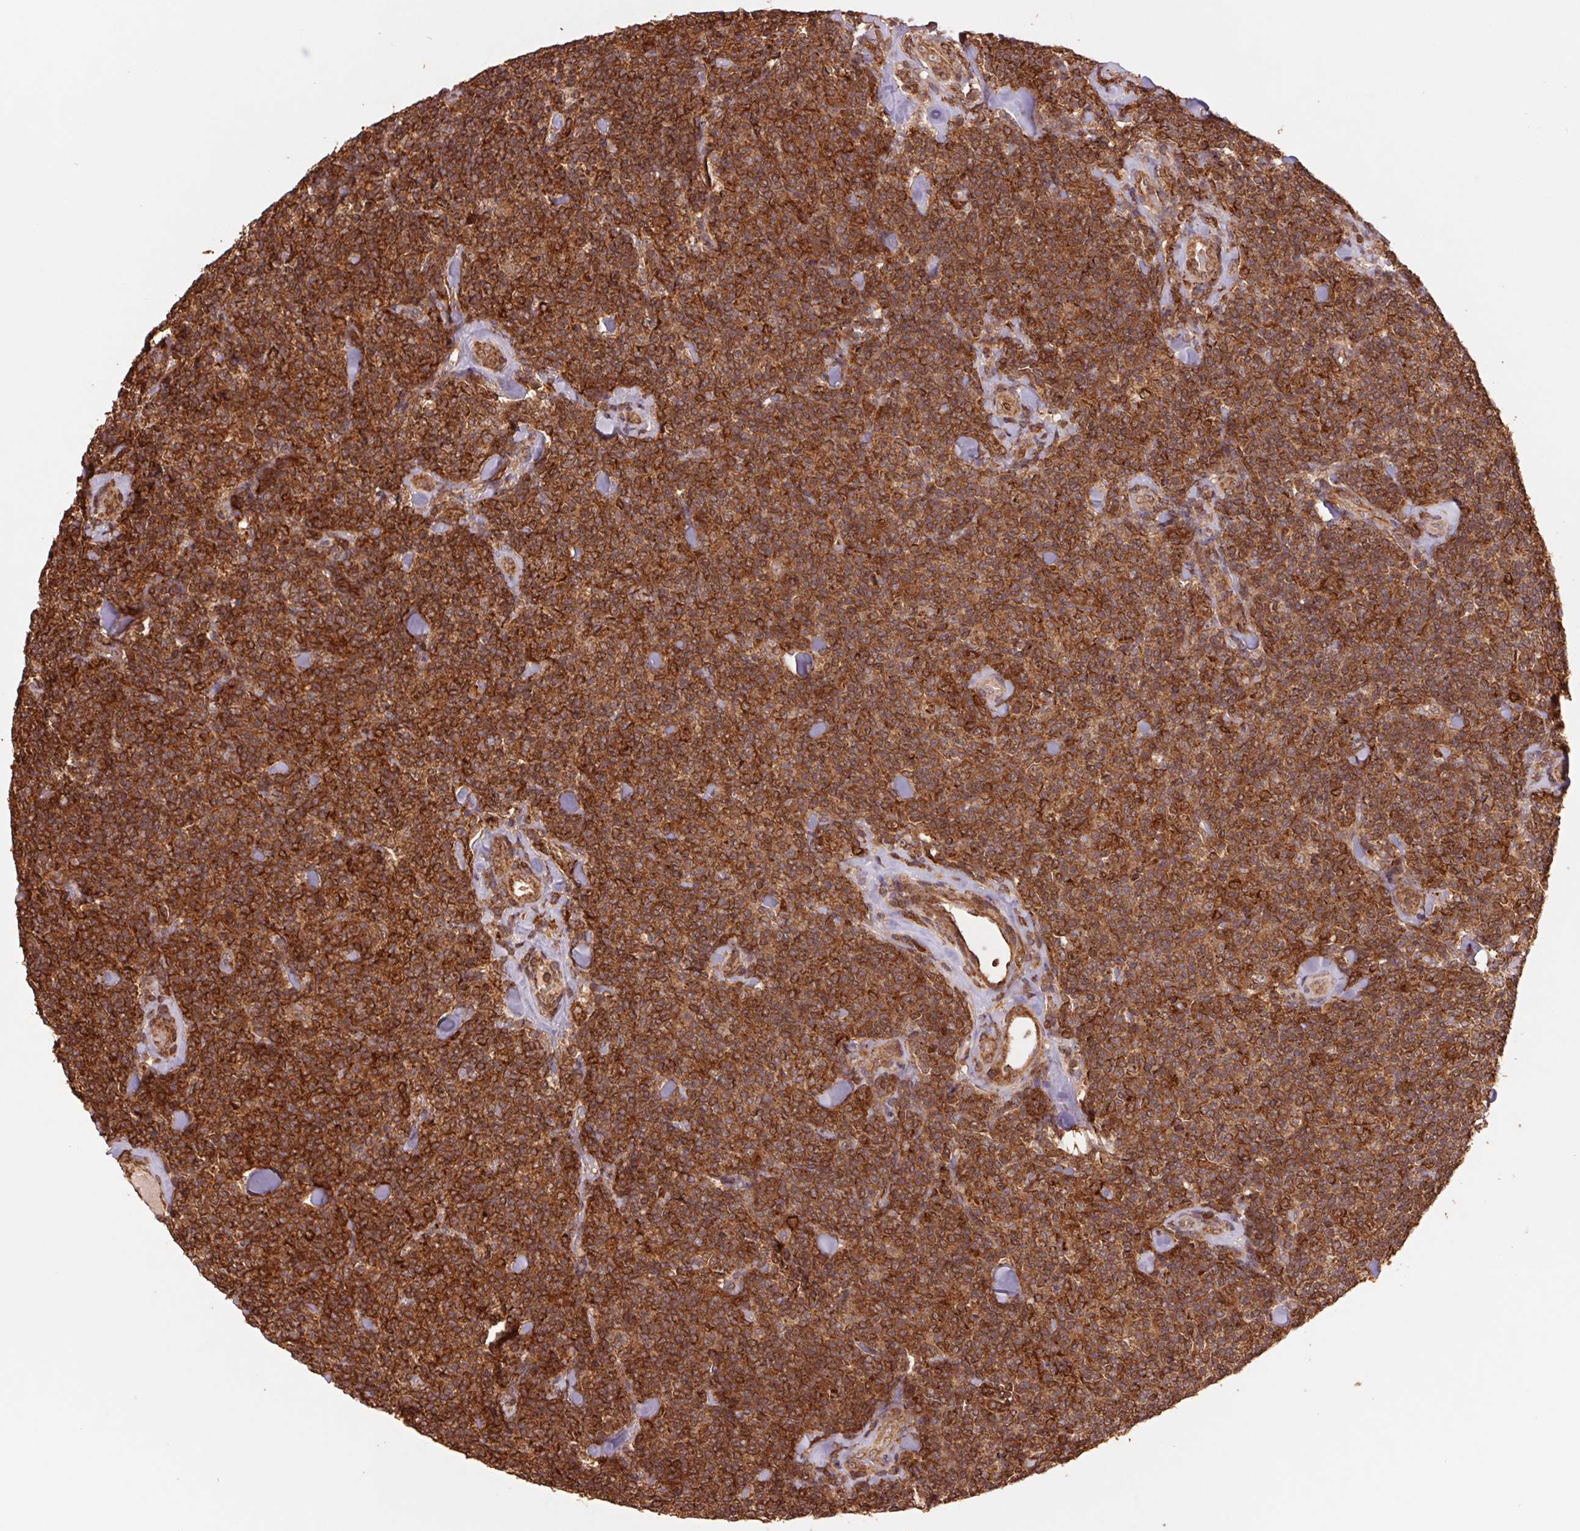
{"staining": {"intensity": "strong", "quantity": ">75%", "location": "cytoplasmic/membranous"}, "tissue": "lymphoma", "cell_type": "Tumor cells", "image_type": "cancer", "snomed": [{"axis": "morphology", "description": "Malignant lymphoma, non-Hodgkin's type, Low grade"}, {"axis": "topography", "description": "Lymph node"}], "caption": "IHC of lymphoma shows high levels of strong cytoplasmic/membranous expression in about >75% of tumor cells.", "gene": "URM1", "patient": {"sex": "female", "age": 56}}